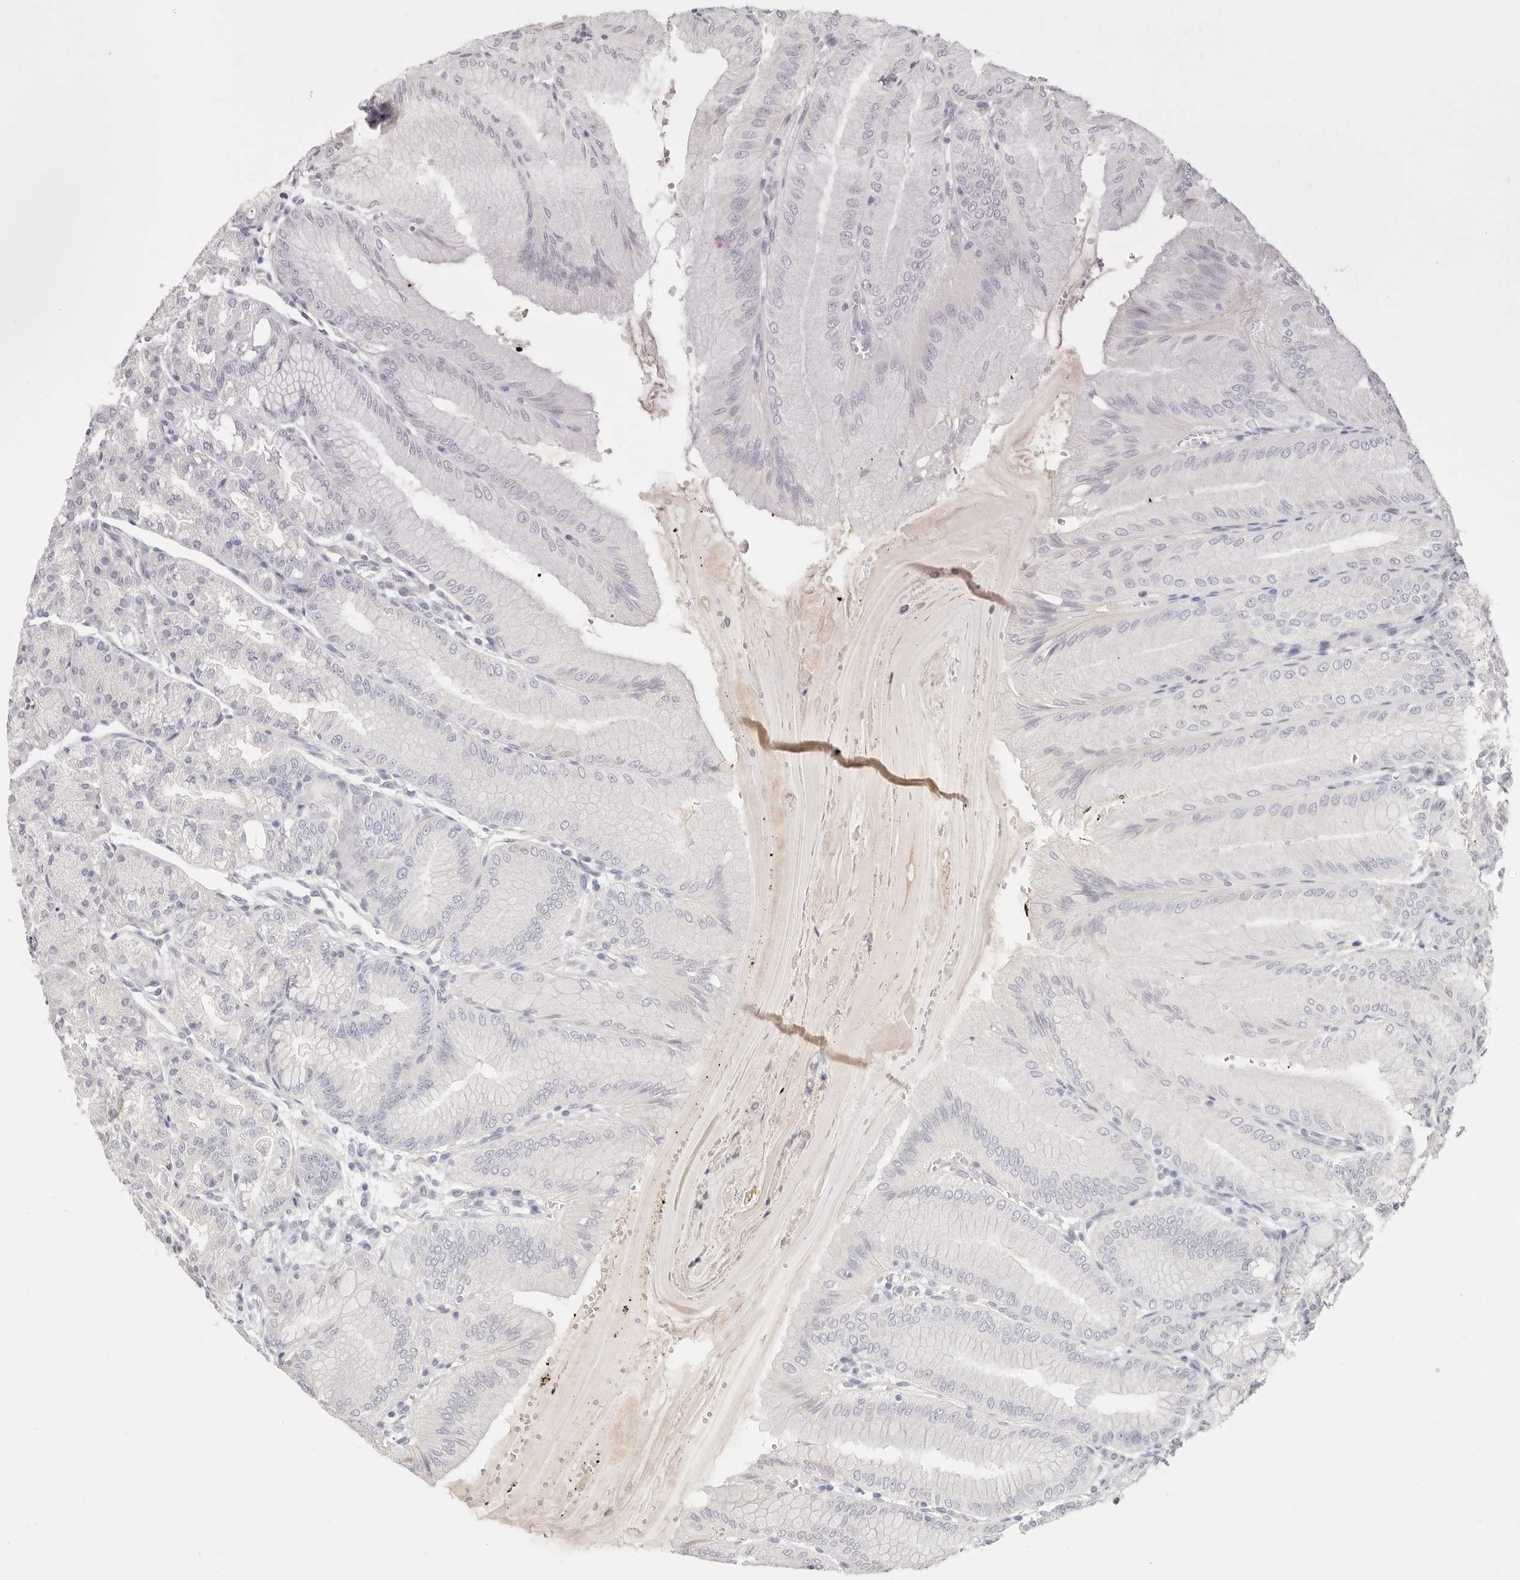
{"staining": {"intensity": "negative", "quantity": "none", "location": "none"}, "tissue": "stomach", "cell_type": "Glandular cells", "image_type": "normal", "snomed": [{"axis": "morphology", "description": "Normal tissue, NOS"}, {"axis": "topography", "description": "Stomach, lower"}], "caption": "The micrograph shows no significant staining in glandular cells of stomach. (Stains: DAB (3,3'-diaminobenzidine) IHC with hematoxylin counter stain, Microscopy: brightfield microscopy at high magnification).", "gene": "ASCL1", "patient": {"sex": "male", "age": 71}}